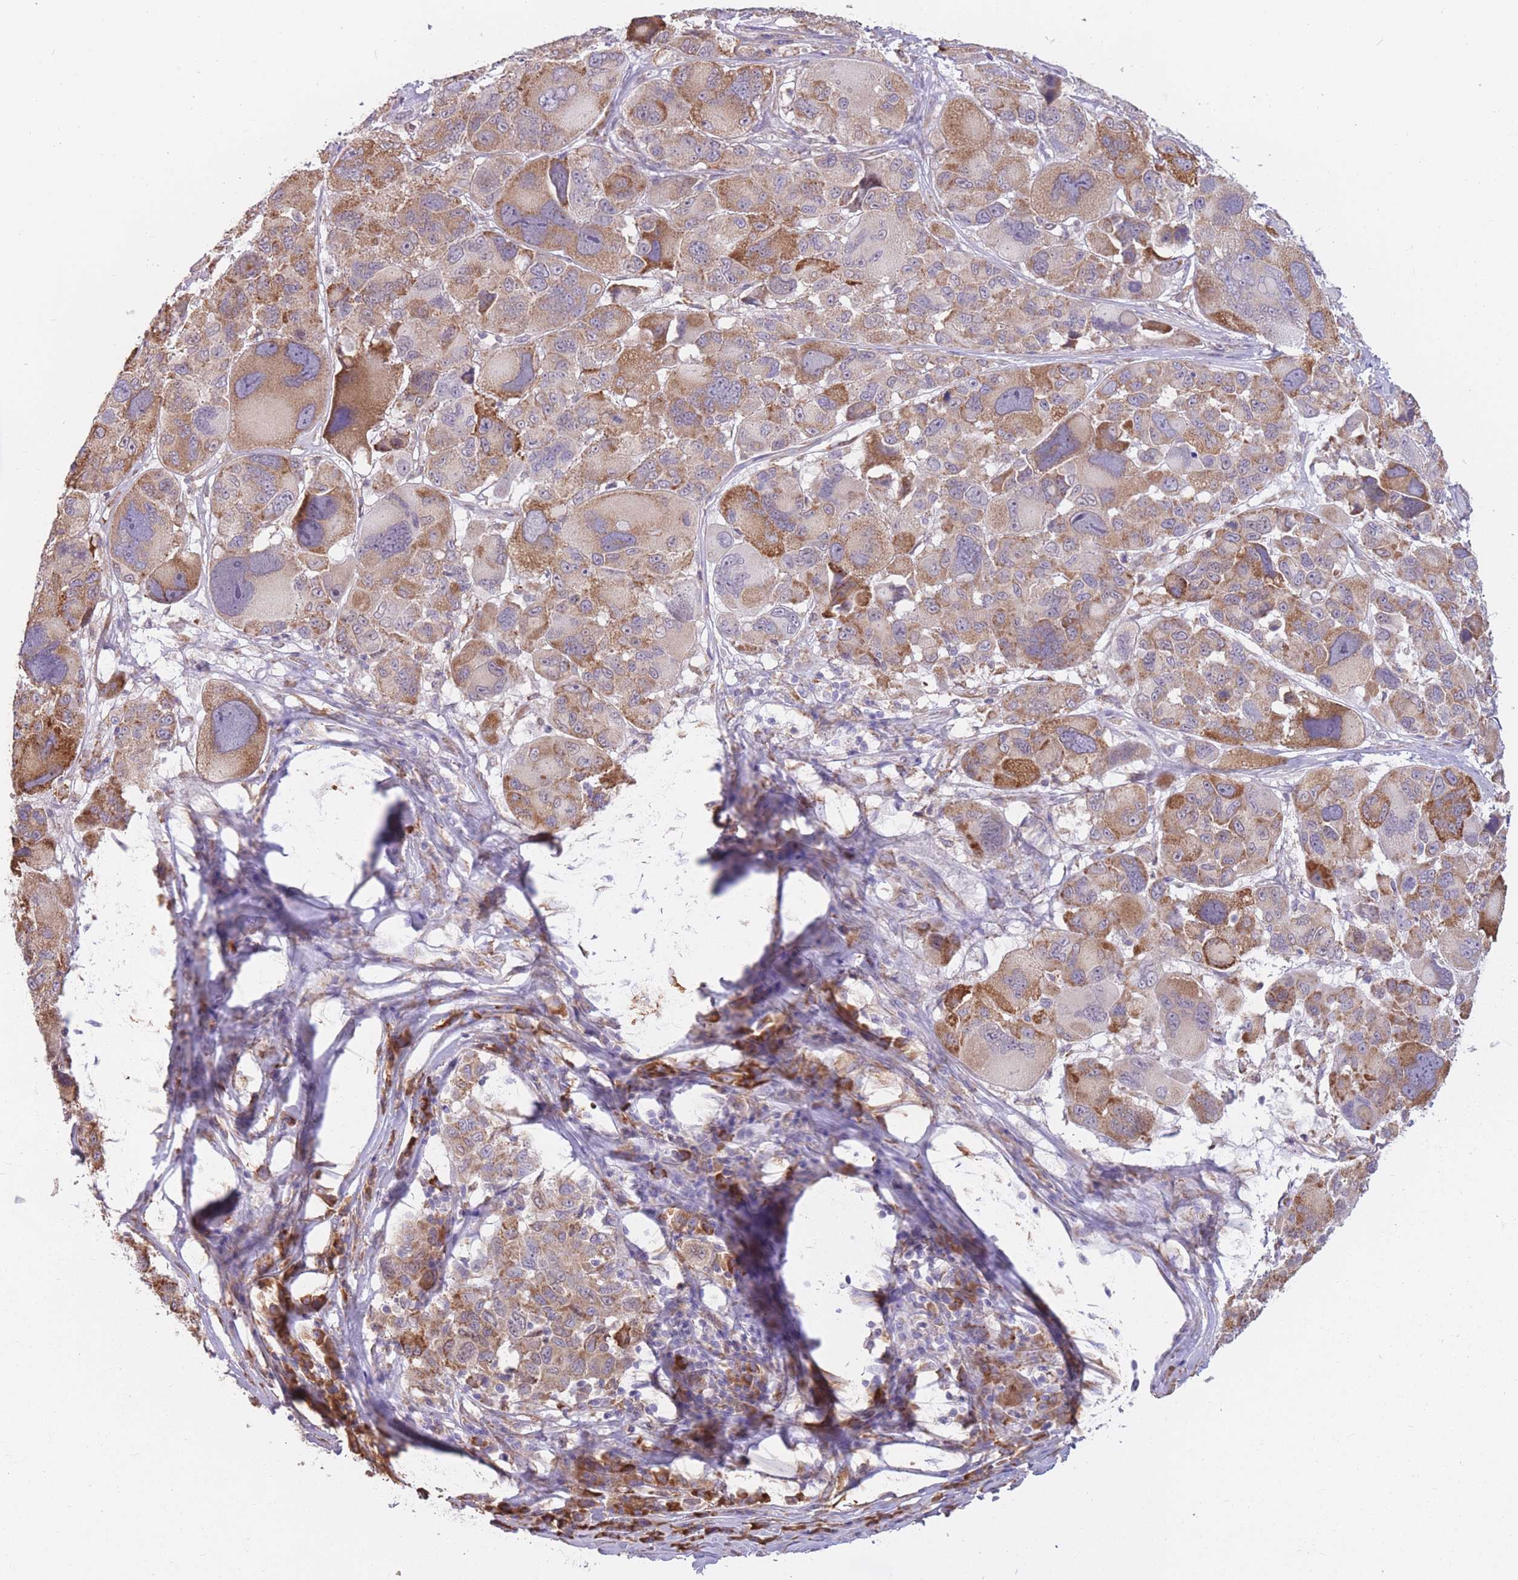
{"staining": {"intensity": "moderate", "quantity": ">75%", "location": "cytoplasmic/membranous"}, "tissue": "melanoma", "cell_type": "Tumor cells", "image_type": "cancer", "snomed": [{"axis": "morphology", "description": "Malignant melanoma, NOS"}, {"axis": "topography", "description": "Skin"}], "caption": "Moderate cytoplasmic/membranous expression for a protein is identified in about >75% of tumor cells of malignant melanoma using immunohistochemistry.", "gene": "TRAPPC5", "patient": {"sex": "female", "age": 66}}